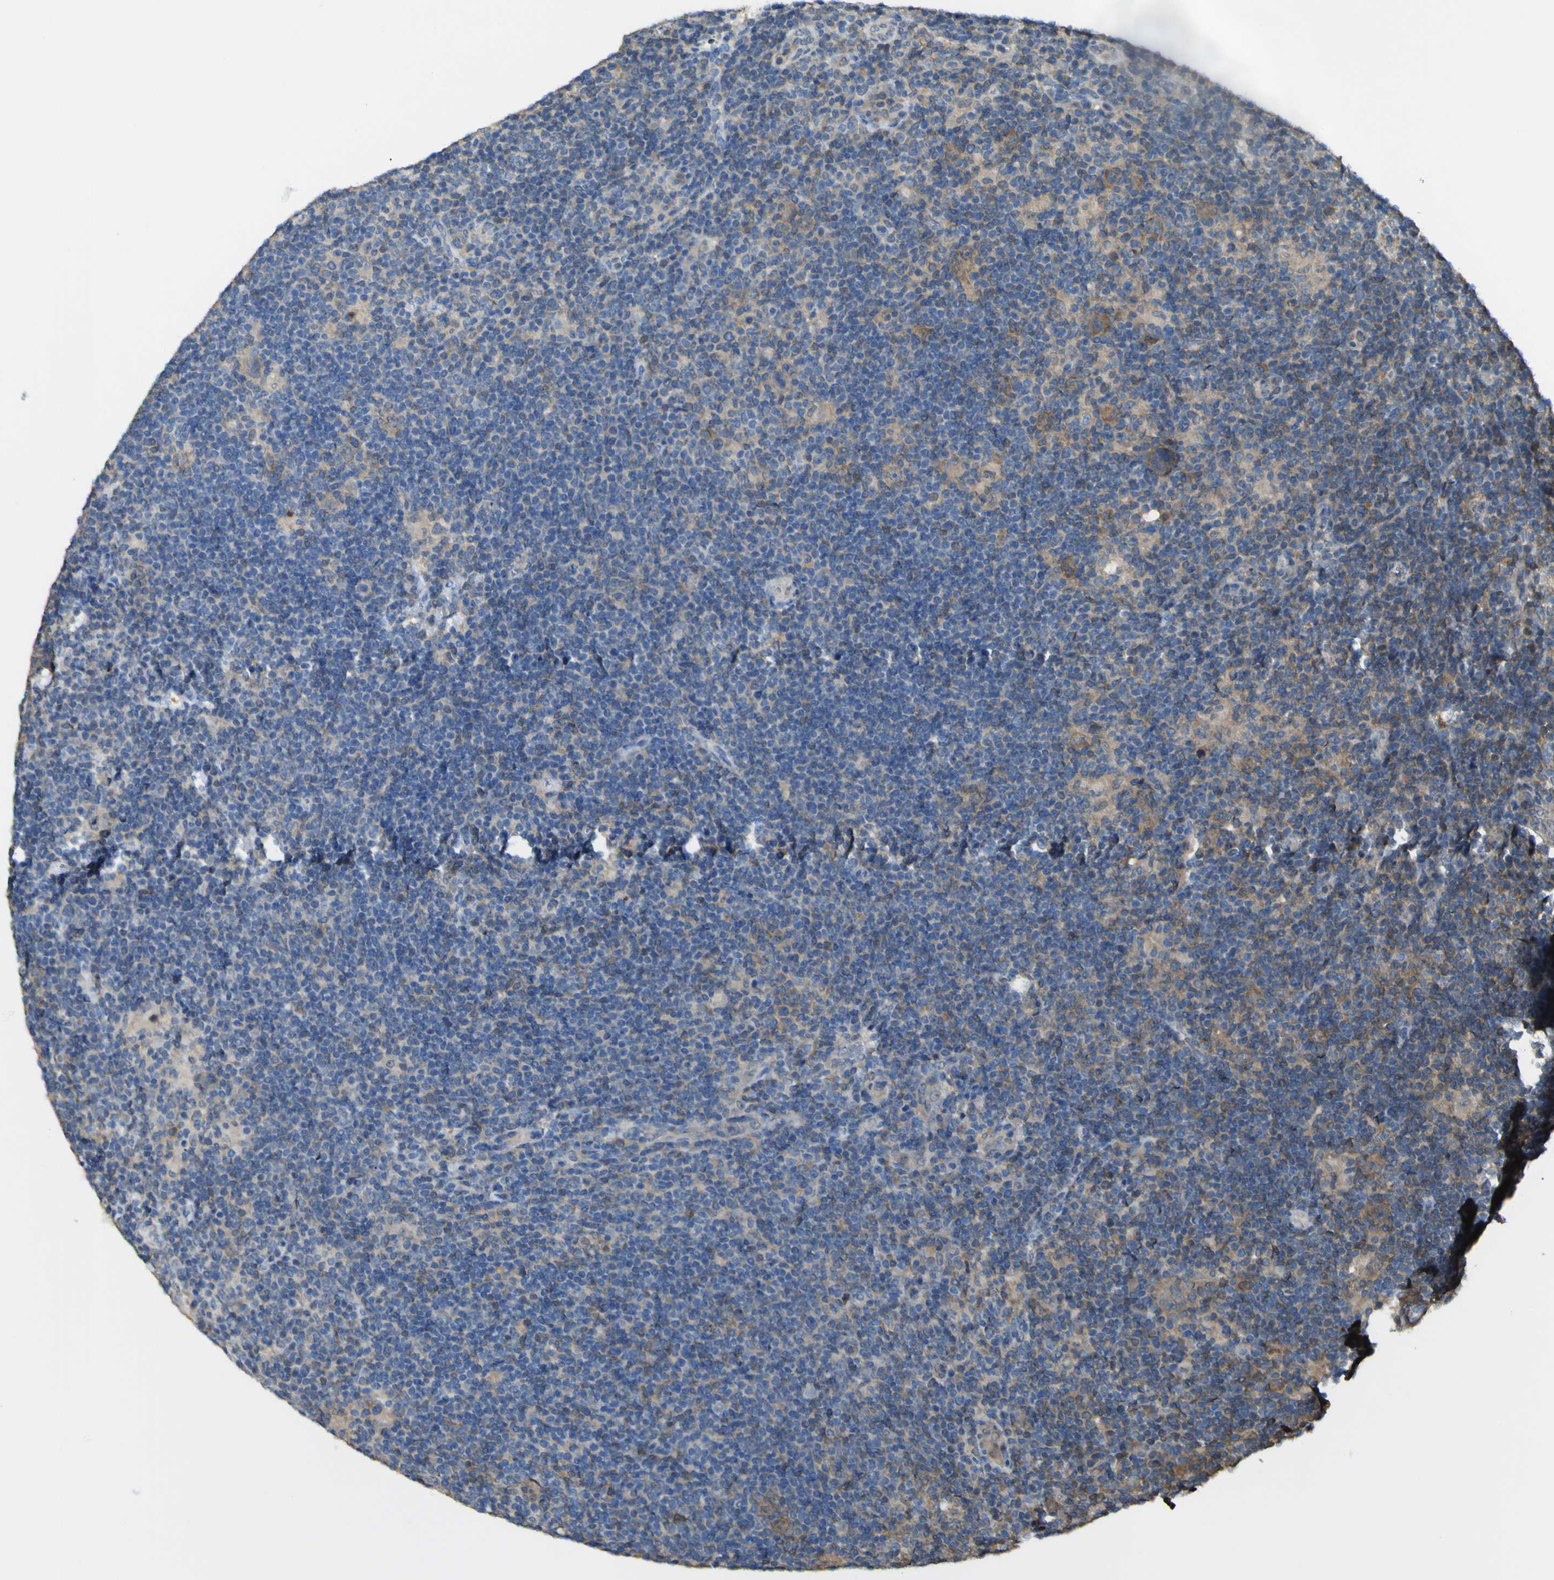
{"staining": {"intensity": "moderate", "quantity": ">75%", "location": "cytoplasmic/membranous"}, "tissue": "lymphoma", "cell_type": "Tumor cells", "image_type": "cancer", "snomed": [{"axis": "morphology", "description": "Hodgkin's disease, NOS"}, {"axis": "topography", "description": "Lymph node"}], "caption": "Lymphoma tissue shows moderate cytoplasmic/membranous positivity in about >75% of tumor cells, visualized by immunohistochemistry.", "gene": "ABHD3", "patient": {"sex": "female", "age": 57}}